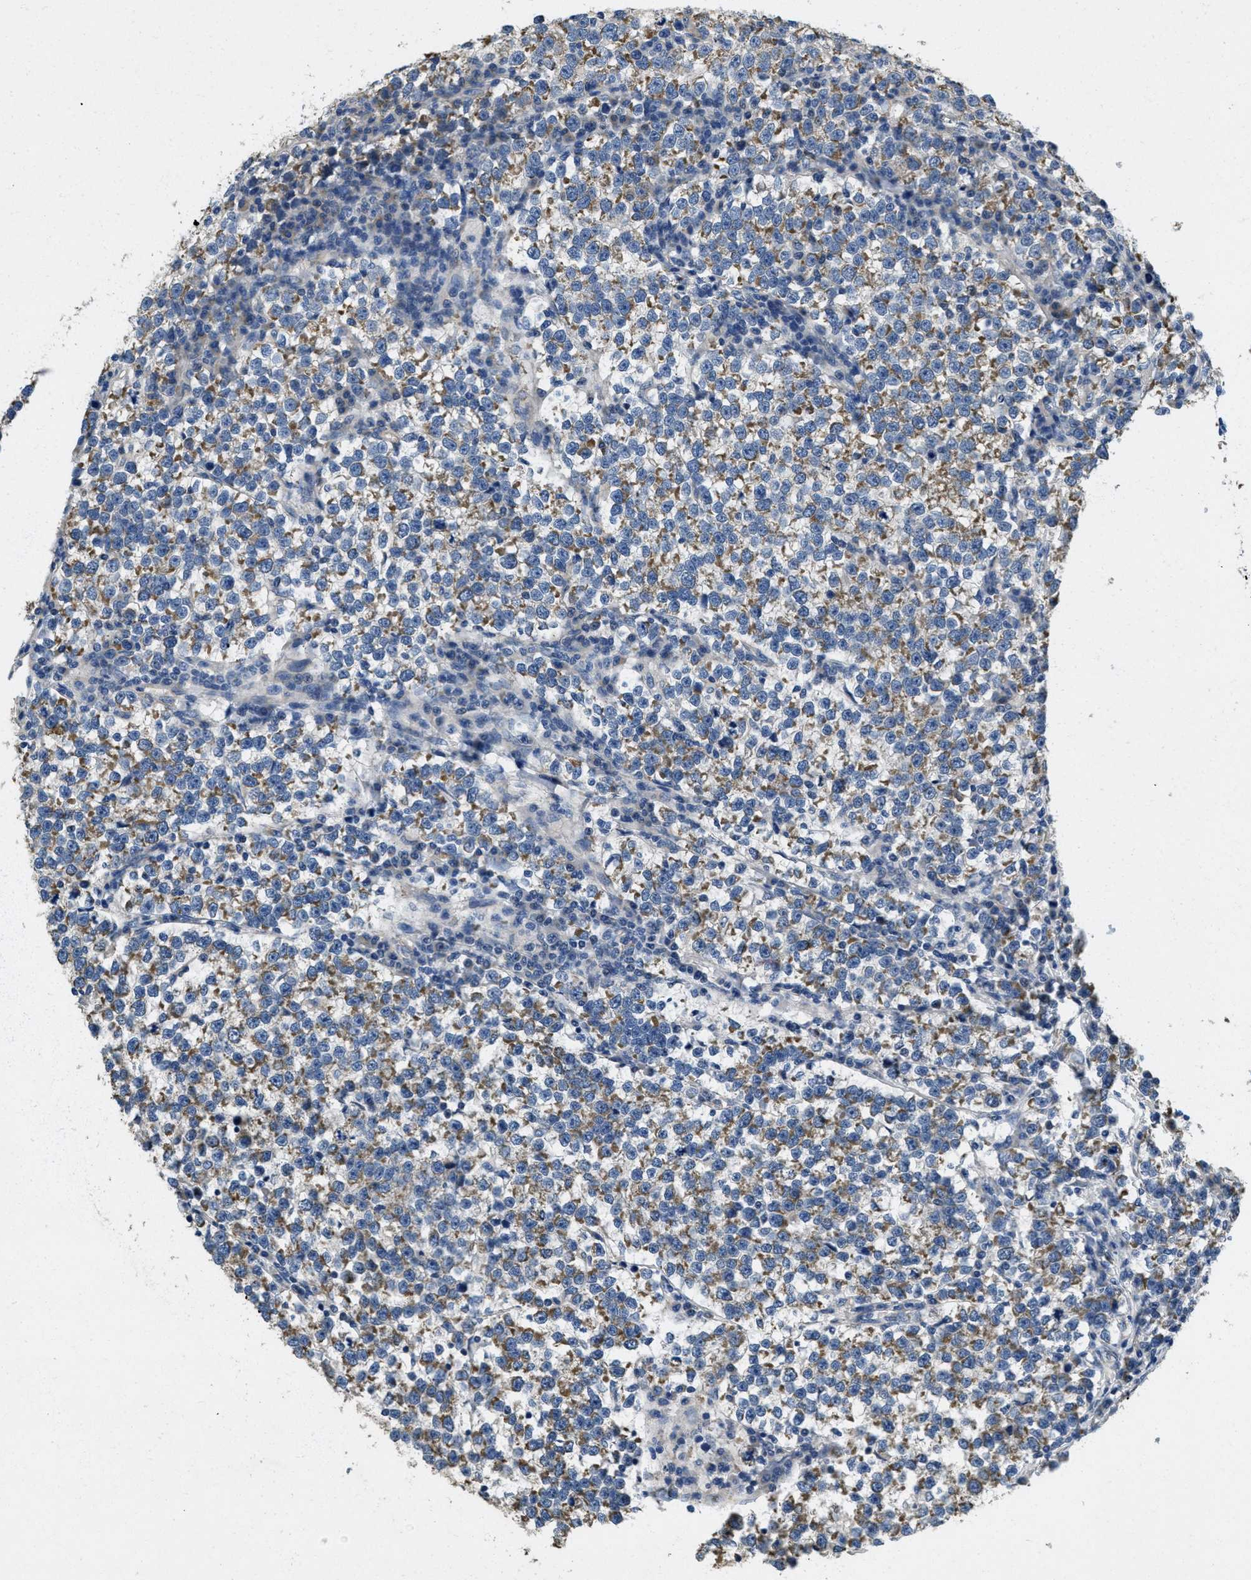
{"staining": {"intensity": "moderate", "quantity": ">75%", "location": "cytoplasmic/membranous"}, "tissue": "testis cancer", "cell_type": "Tumor cells", "image_type": "cancer", "snomed": [{"axis": "morphology", "description": "Normal tissue, NOS"}, {"axis": "morphology", "description": "Seminoma, NOS"}, {"axis": "topography", "description": "Testis"}], "caption": "The immunohistochemical stain shows moderate cytoplasmic/membranous positivity in tumor cells of seminoma (testis) tissue.", "gene": "TOMM70", "patient": {"sex": "male", "age": 43}}